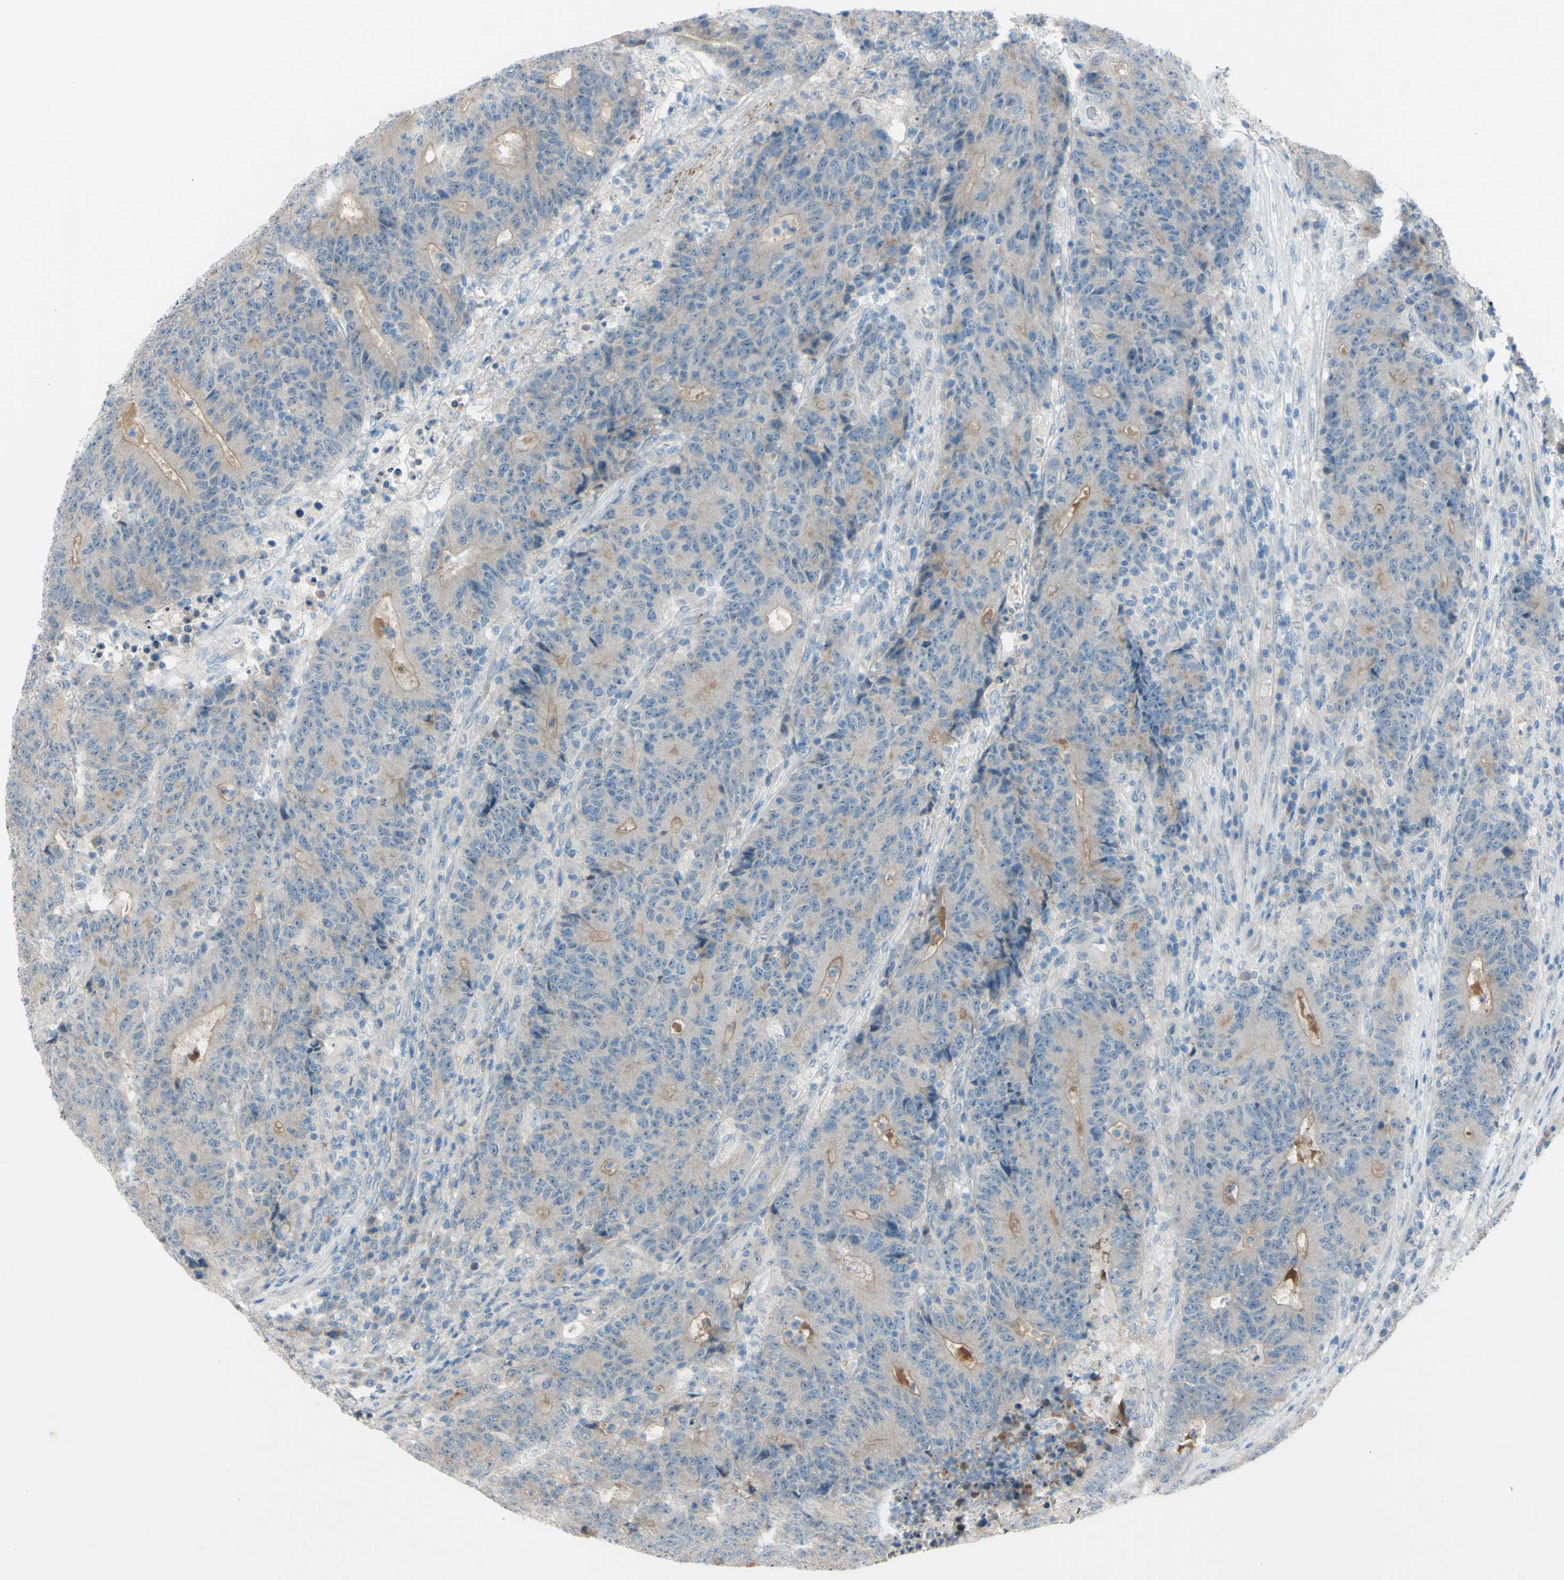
{"staining": {"intensity": "weak", "quantity": "<25%", "location": "cytoplasmic/membranous"}, "tissue": "colorectal cancer", "cell_type": "Tumor cells", "image_type": "cancer", "snomed": [{"axis": "morphology", "description": "Normal tissue, NOS"}, {"axis": "morphology", "description": "Adenocarcinoma, NOS"}, {"axis": "topography", "description": "Colon"}], "caption": "The photomicrograph shows no significant positivity in tumor cells of colorectal cancer (adenocarcinoma).", "gene": "ATRN", "patient": {"sex": "female", "age": 75}}